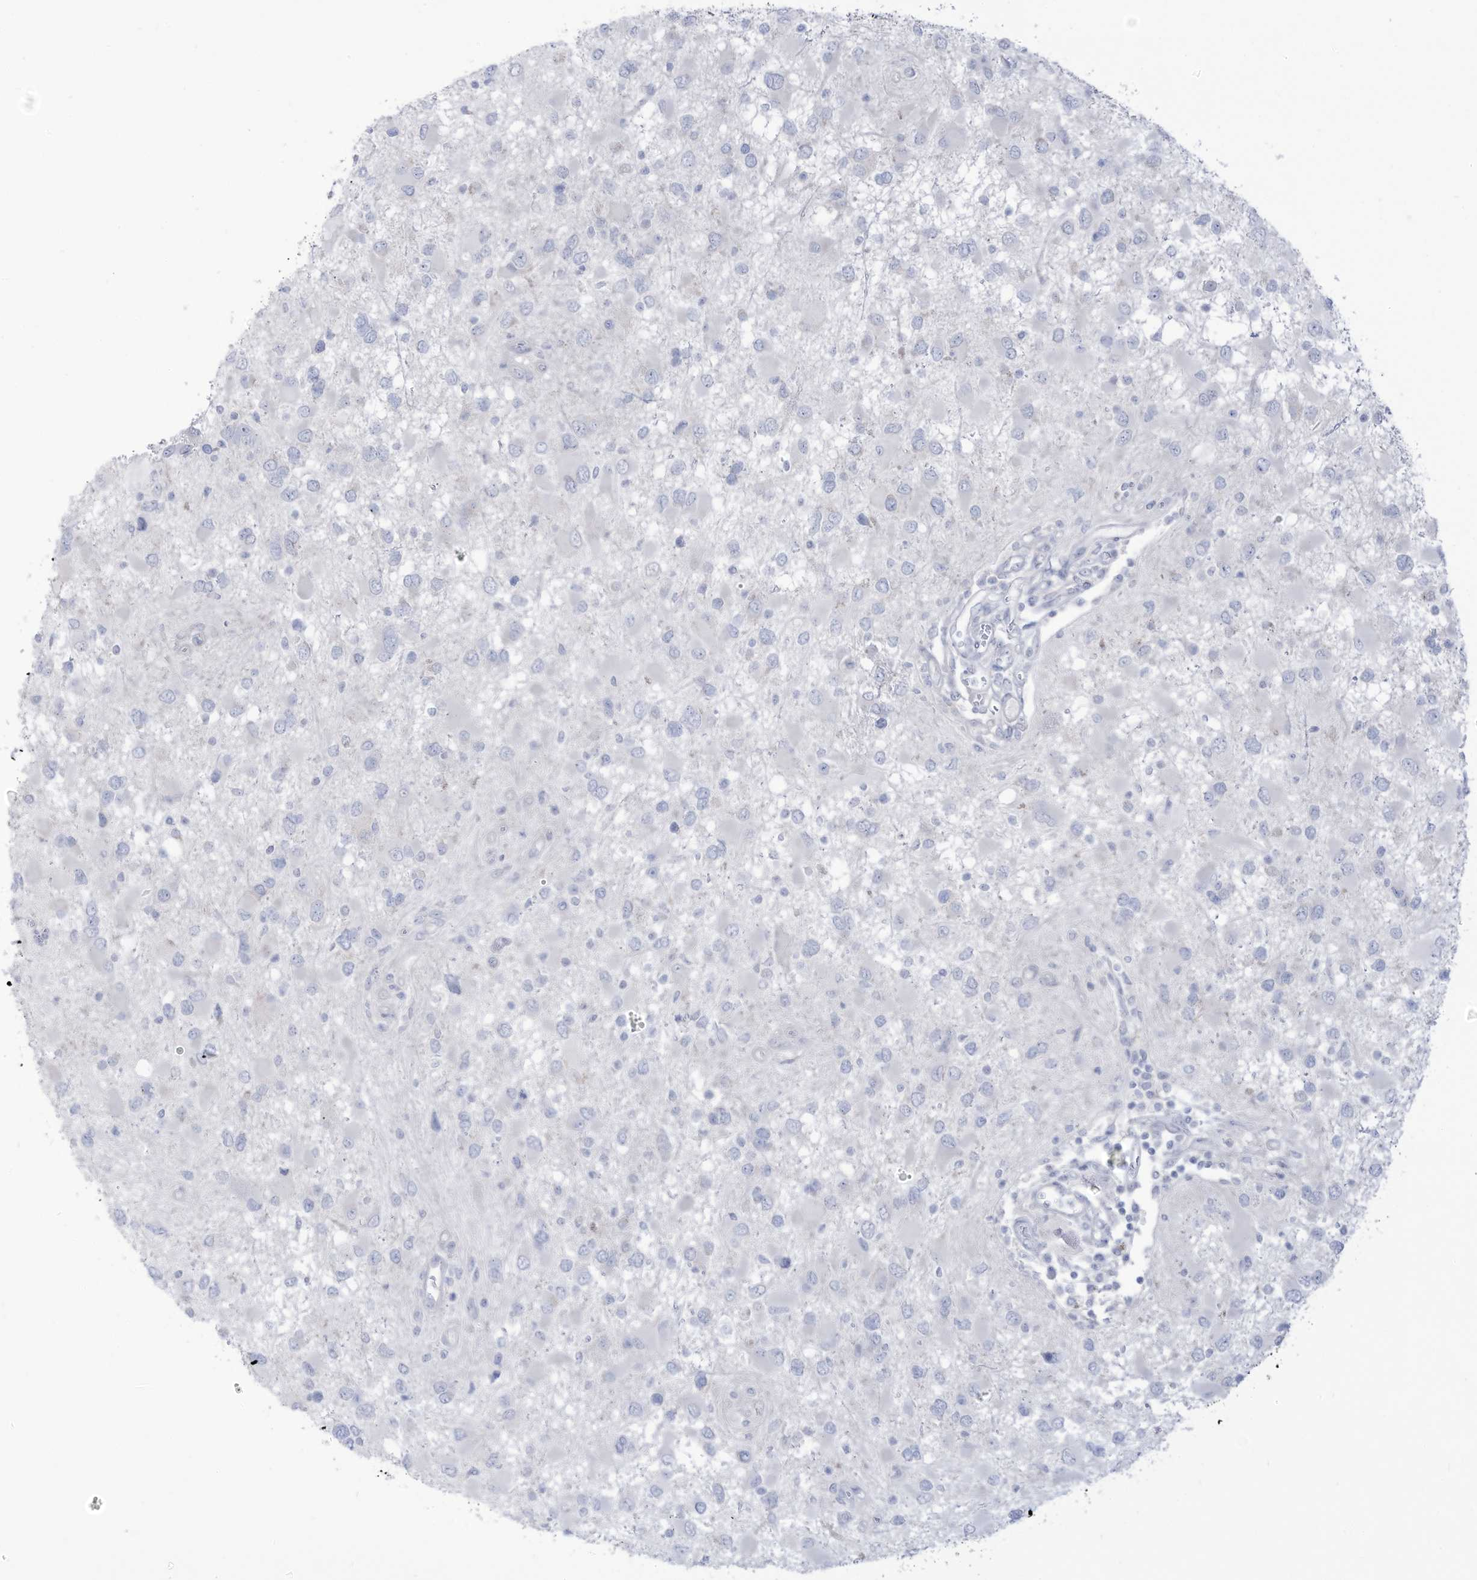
{"staining": {"intensity": "negative", "quantity": "none", "location": "none"}, "tissue": "glioma", "cell_type": "Tumor cells", "image_type": "cancer", "snomed": [{"axis": "morphology", "description": "Glioma, malignant, High grade"}, {"axis": "topography", "description": "Brain"}], "caption": "This micrograph is of malignant glioma (high-grade) stained with immunohistochemistry to label a protein in brown with the nuclei are counter-stained blue. There is no expression in tumor cells.", "gene": "OGT", "patient": {"sex": "male", "age": 53}}